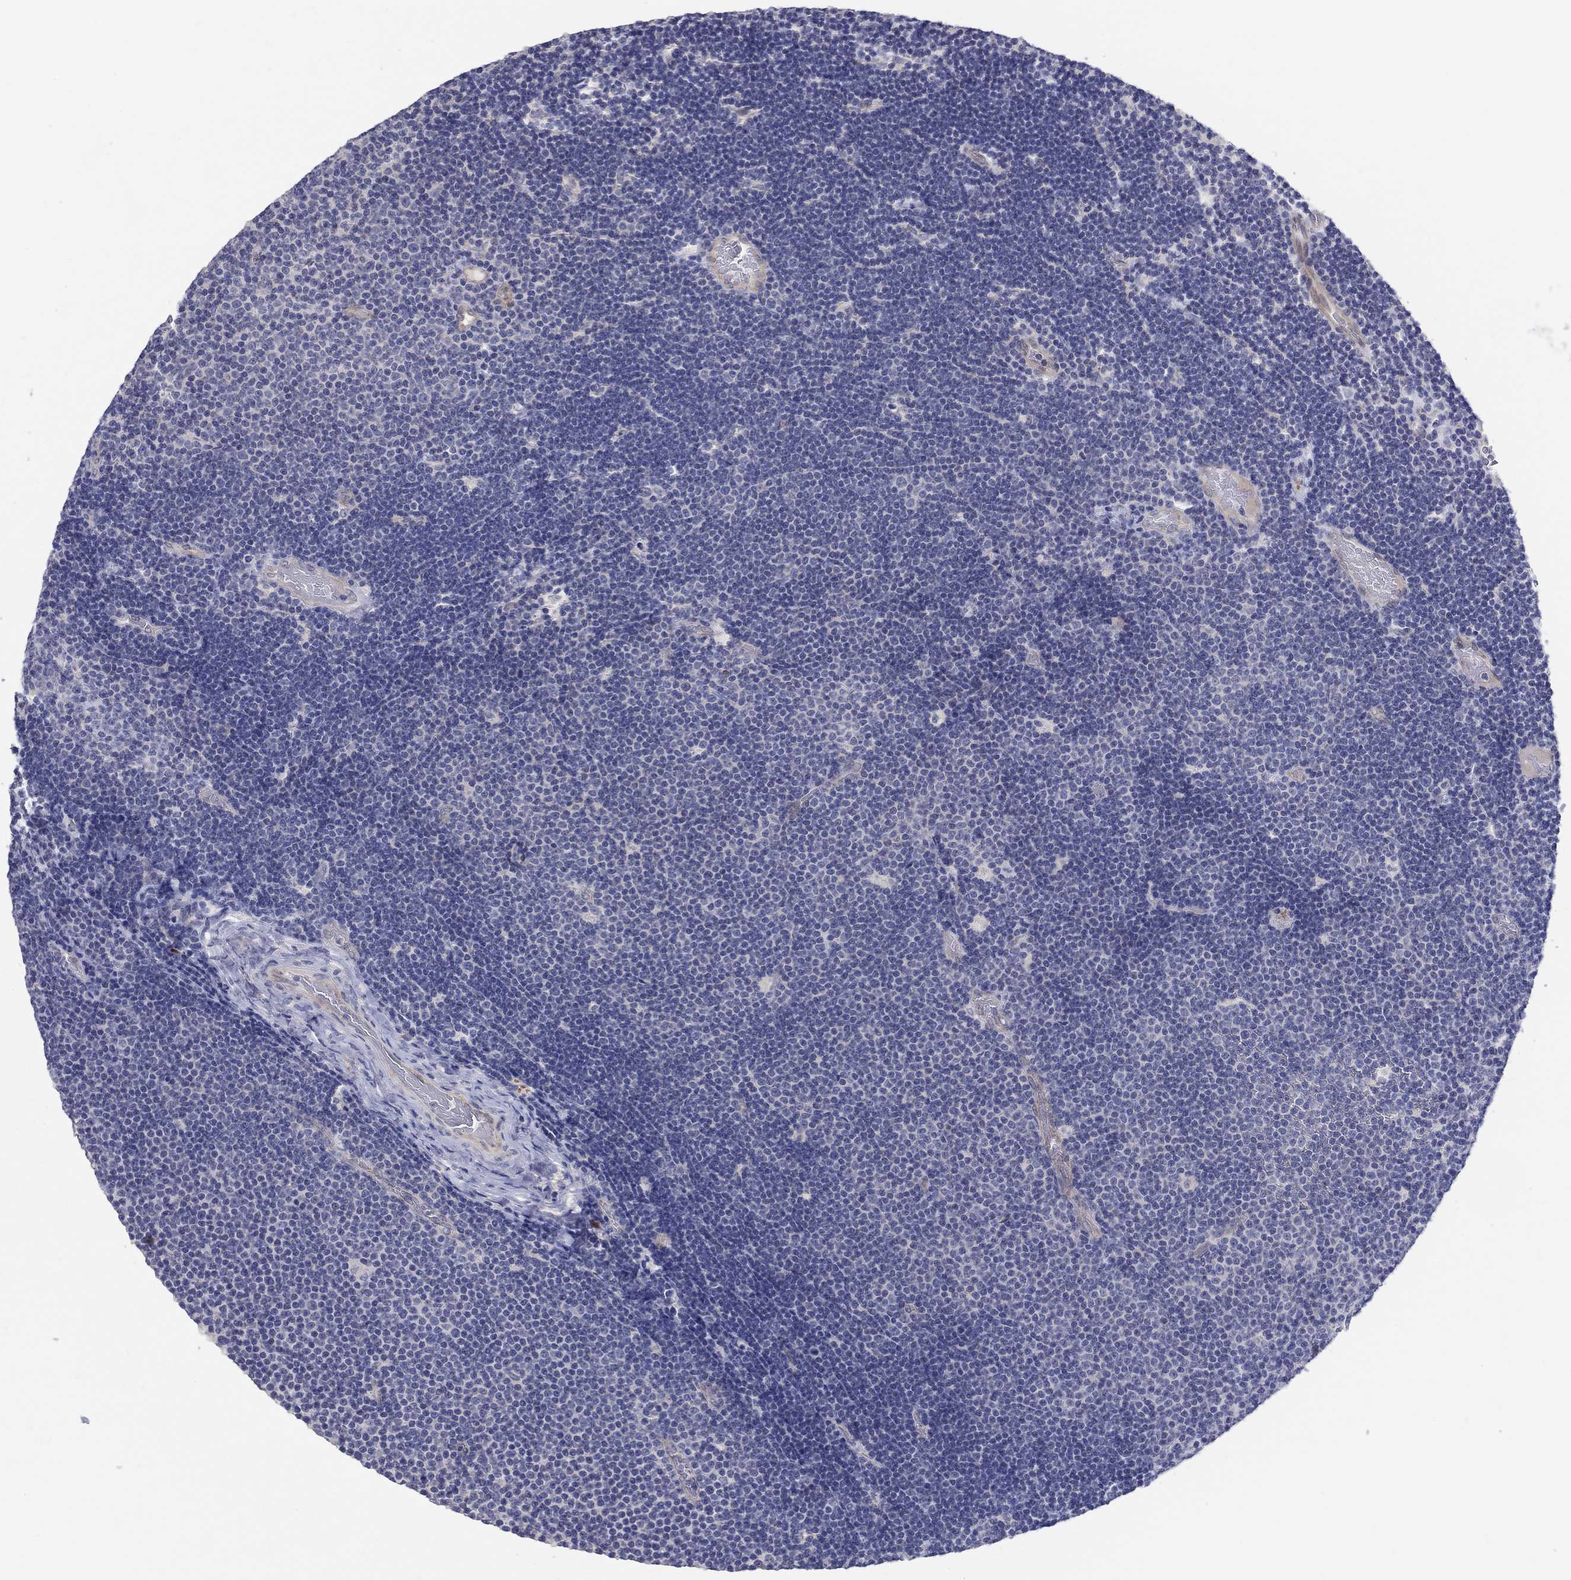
{"staining": {"intensity": "negative", "quantity": "none", "location": "none"}, "tissue": "lymphoma", "cell_type": "Tumor cells", "image_type": "cancer", "snomed": [{"axis": "morphology", "description": "Malignant lymphoma, non-Hodgkin's type, Low grade"}, {"axis": "topography", "description": "Brain"}], "caption": "Low-grade malignant lymphoma, non-Hodgkin's type was stained to show a protein in brown. There is no significant positivity in tumor cells.", "gene": "ERMP1", "patient": {"sex": "female", "age": 66}}